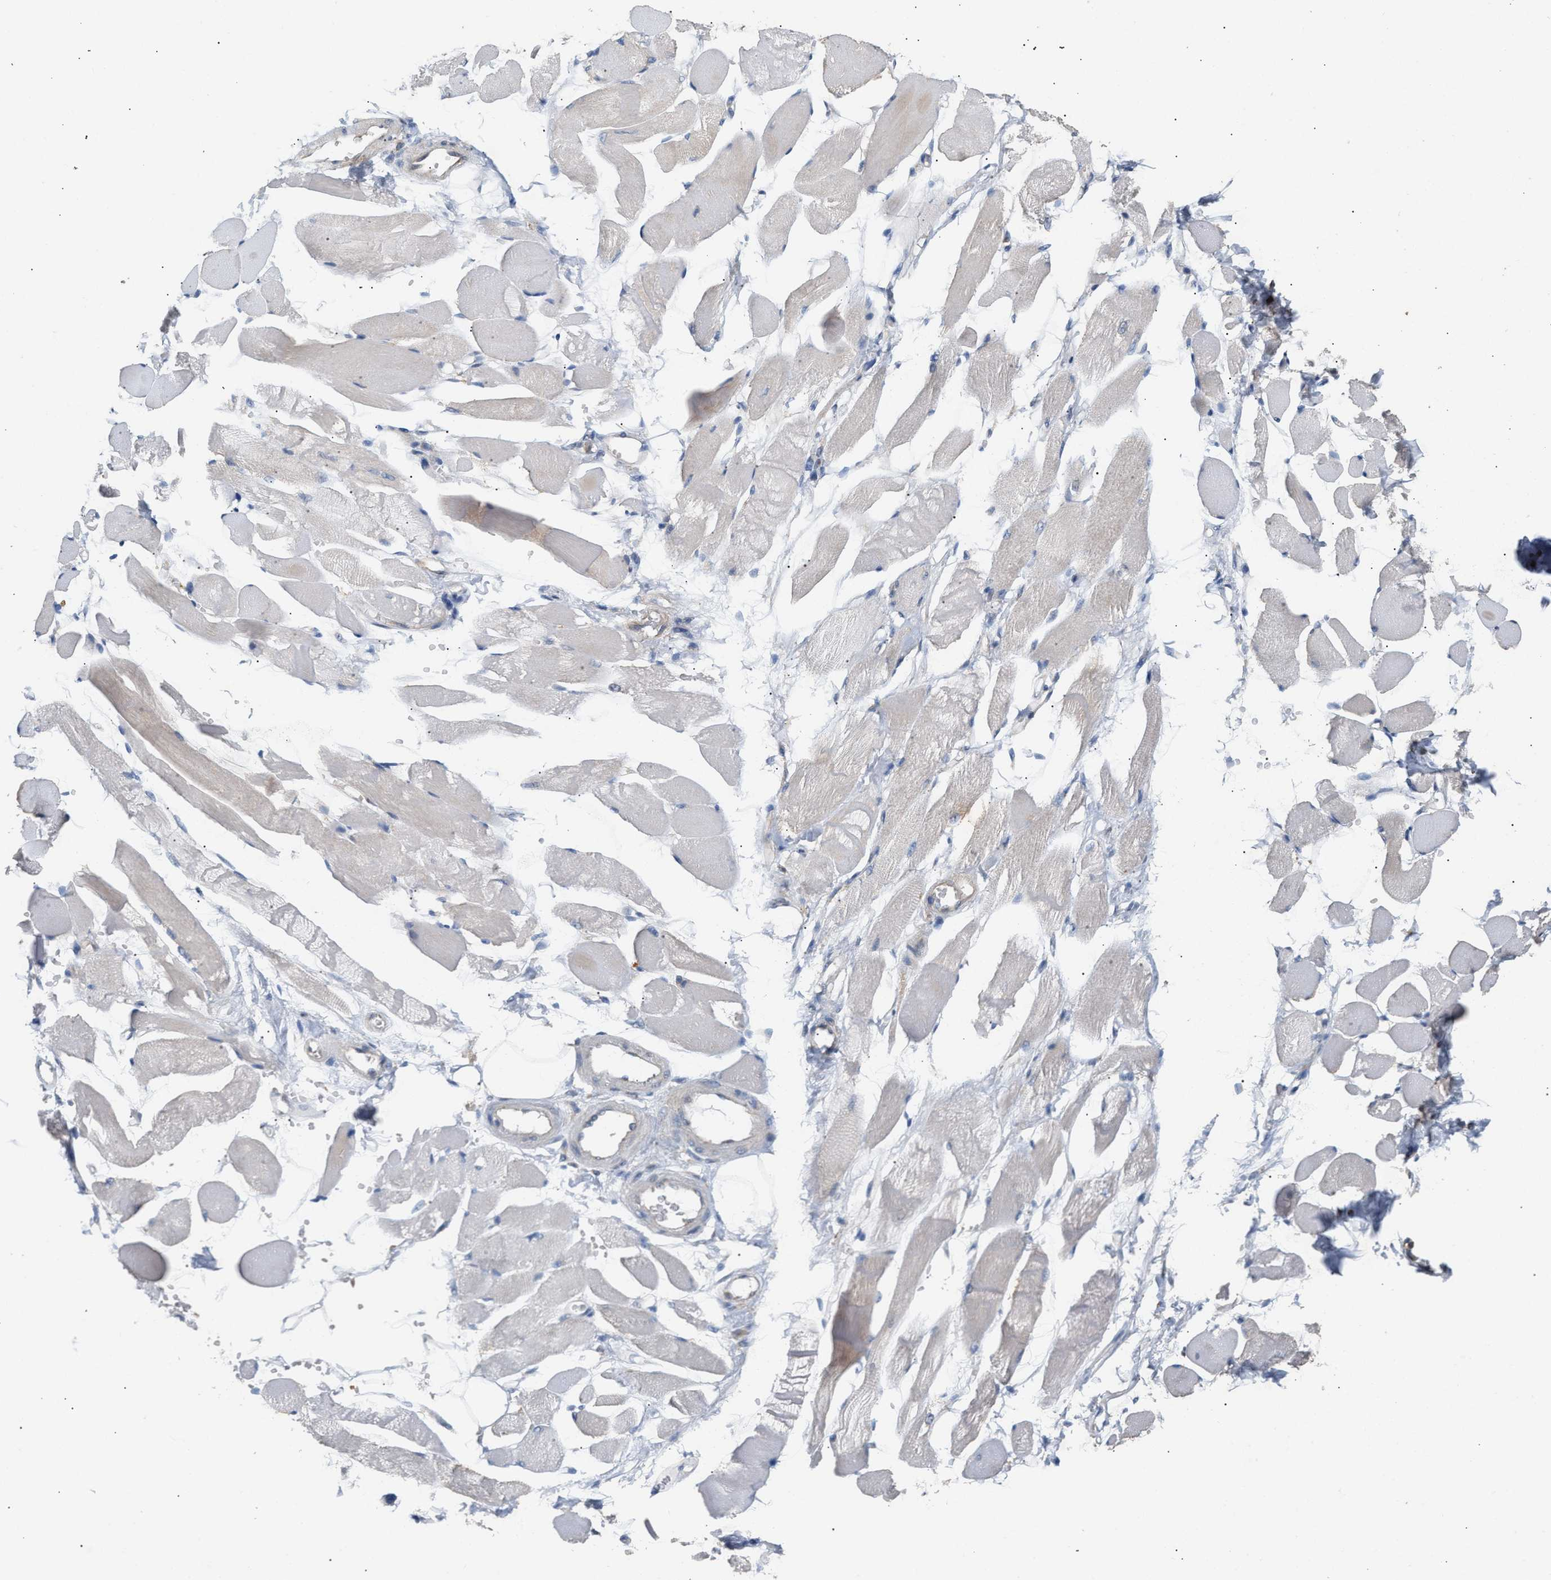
{"staining": {"intensity": "weak", "quantity": "<25%", "location": "cytoplasmic/membranous"}, "tissue": "skeletal muscle", "cell_type": "Myocytes", "image_type": "normal", "snomed": [{"axis": "morphology", "description": "Normal tissue, NOS"}, {"axis": "topography", "description": "Skeletal muscle"}, {"axis": "topography", "description": "Peripheral nerve tissue"}], "caption": "Protein analysis of benign skeletal muscle reveals no significant staining in myocytes.", "gene": "DBNL", "patient": {"sex": "female", "age": 84}}